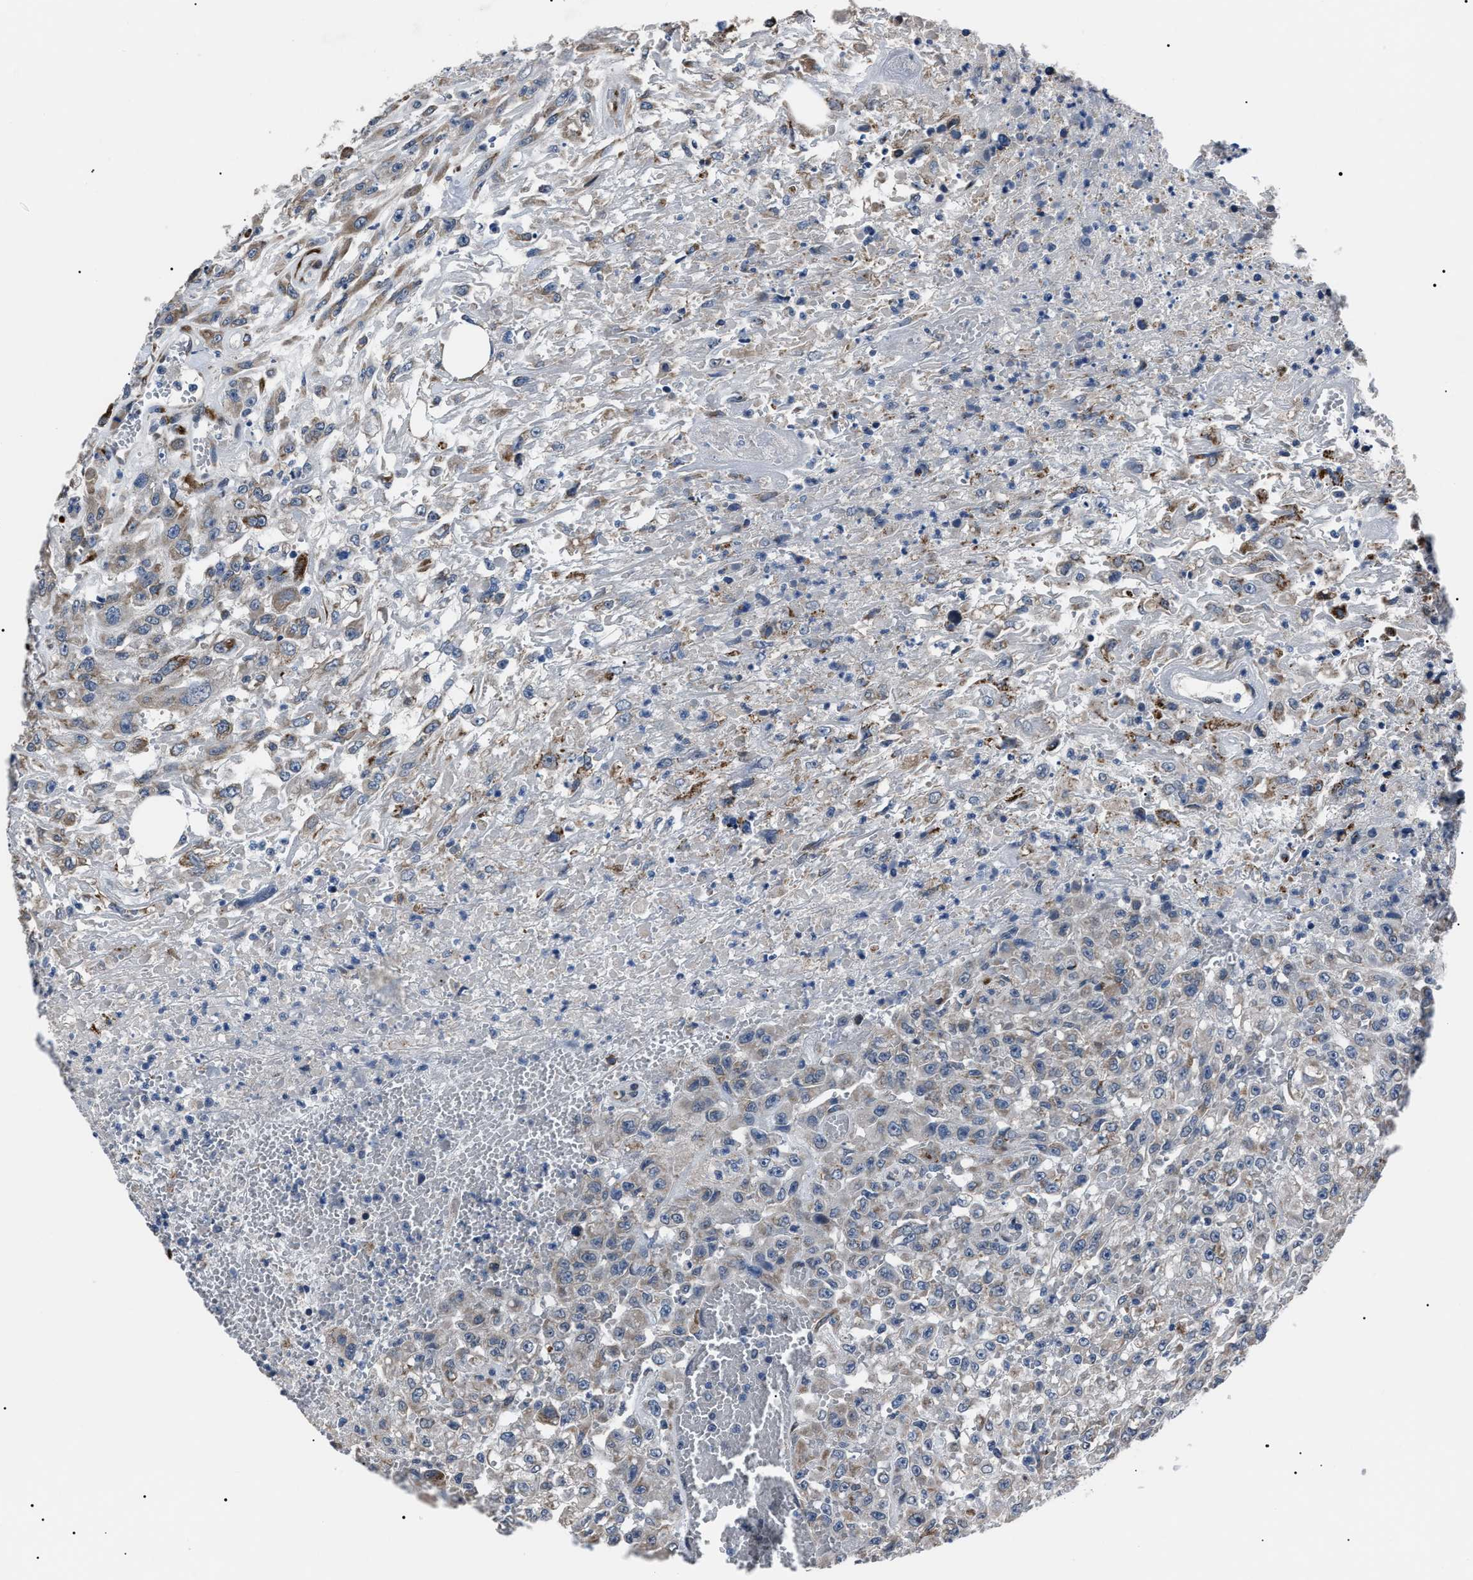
{"staining": {"intensity": "weak", "quantity": "<25%", "location": "cytoplasmic/membranous"}, "tissue": "urothelial cancer", "cell_type": "Tumor cells", "image_type": "cancer", "snomed": [{"axis": "morphology", "description": "Urothelial carcinoma, High grade"}, {"axis": "topography", "description": "Urinary bladder"}], "caption": "An image of human urothelial carcinoma (high-grade) is negative for staining in tumor cells.", "gene": "LRRC14", "patient": {"sex": "male", "age": 46}}